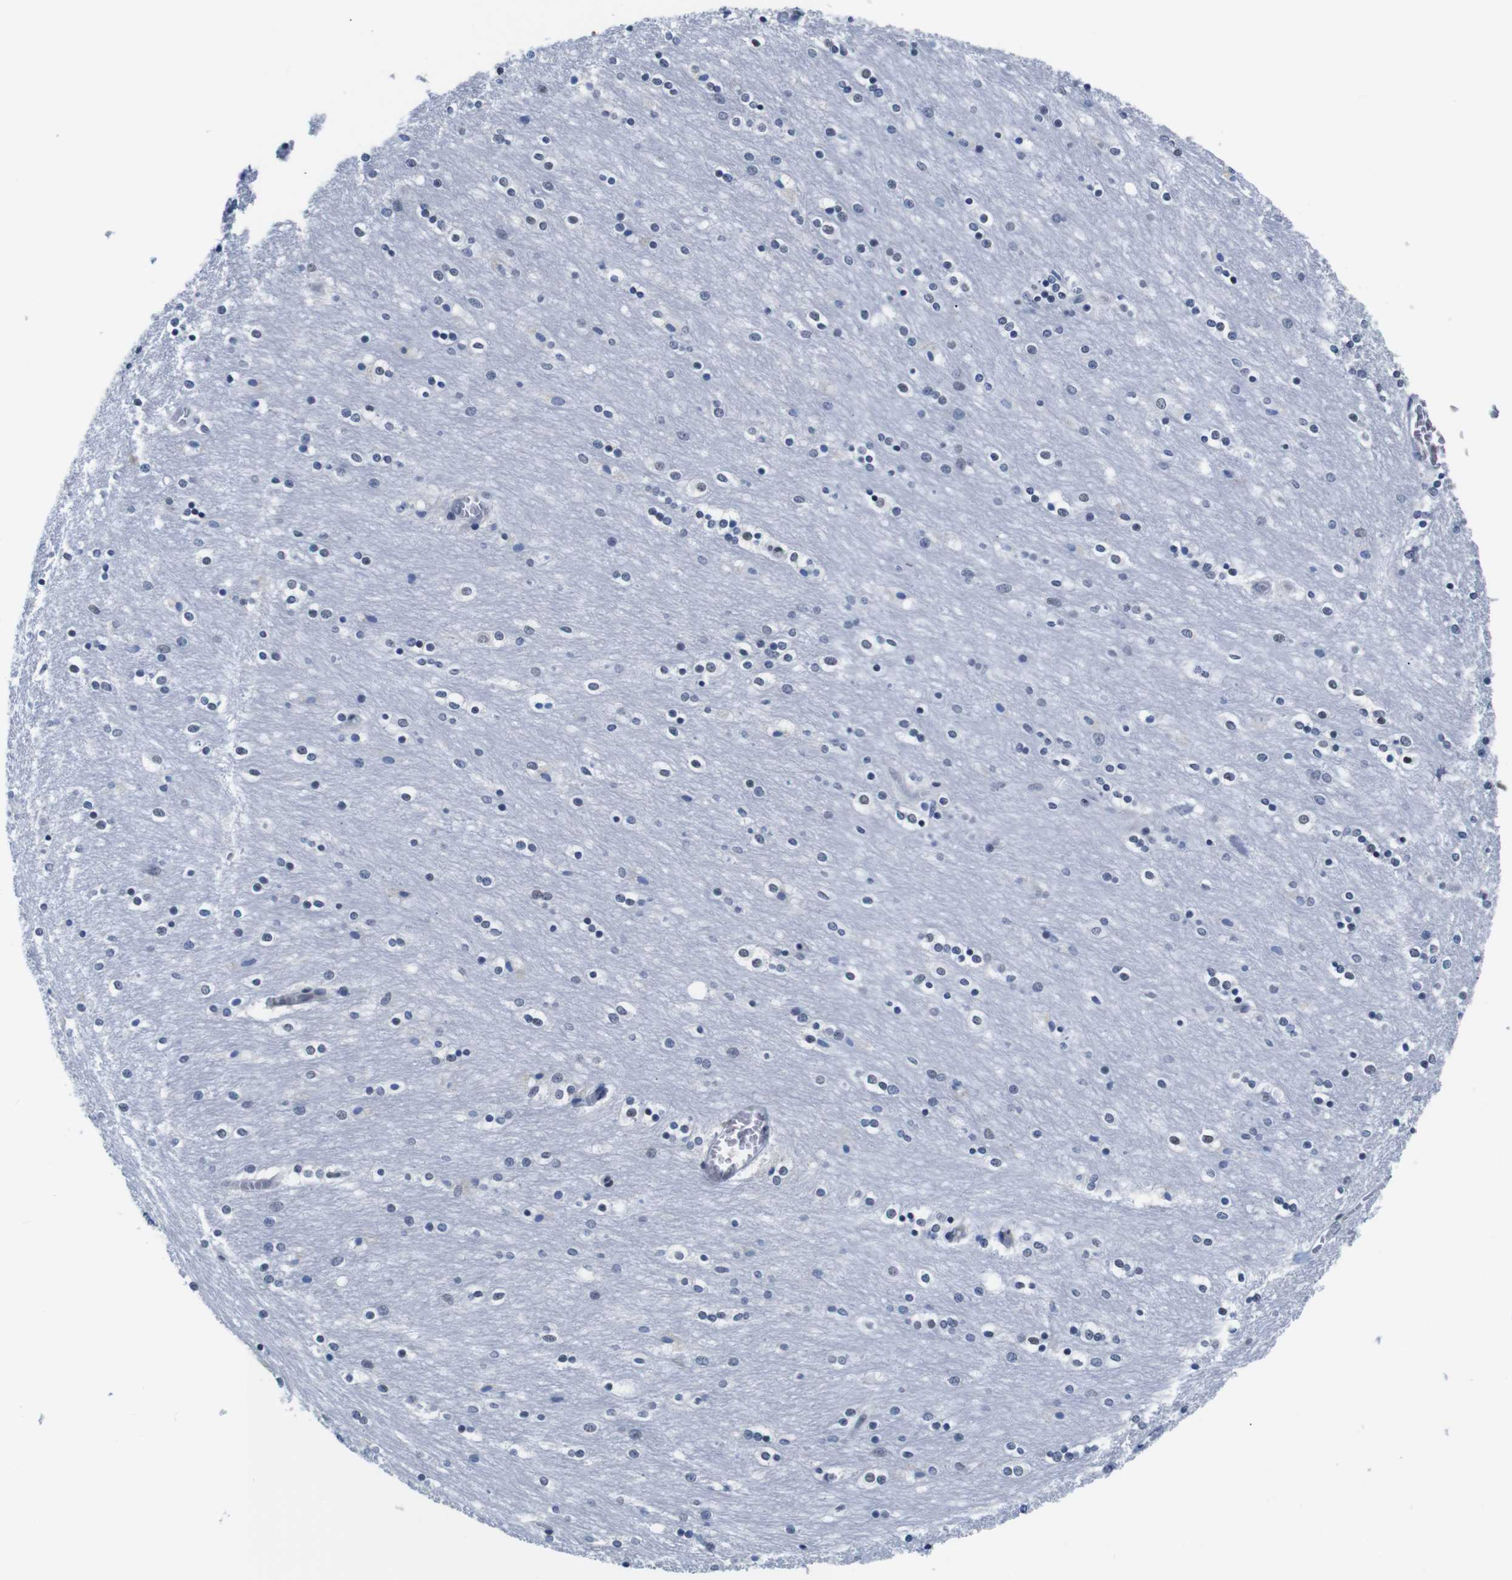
{"staining": {"intensity": "negative", "quantity": "none", "location": "none"}, "tissue": "caudate", "cell_type": "Glial cells", "image_type": "normal", "snomed": [{"axis": "morphology", "description": "Normal tissue, NOS"}, {"axis": "topography", "description": "Lateral ventricle wall"}], "caption": "Immunohistochemical staining of benign human caudate exhibits no significant positivity in glial cells.", "gene": "ILDR2", "patient": {"sex": "female", "age": 54}}